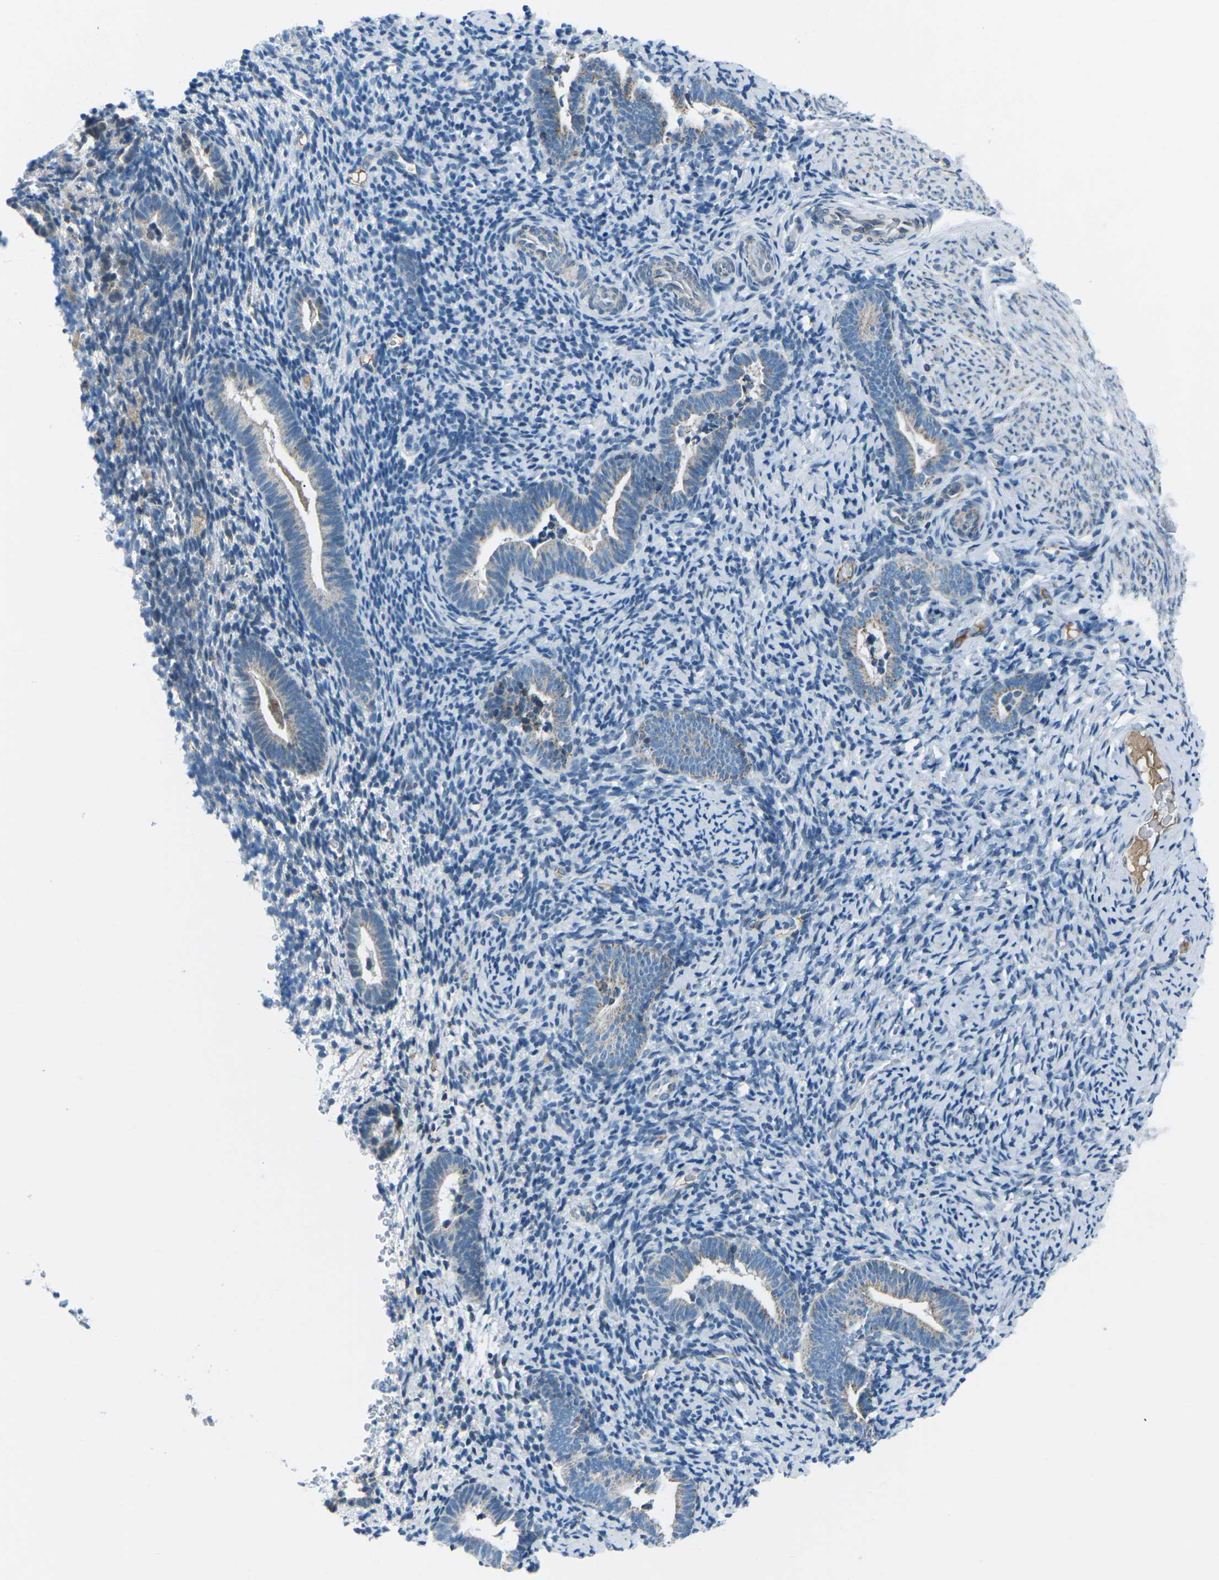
{"staining": {"intensity": "negative", "quantity": "none", "location": "none"}, "tissue": "endometrium", "cell_type": "Cells in endometrial stroma", "image_type": "normal", "snomed": [{"axis": "morphology", "description": "Normal tissue, NOS"}, {"axis": "topography", "description": "Endometrium"}], "caption": "Immunohistochemistry micrograph of normal endometrium stained for a protein (brown), which shows no positivity in cells in endometrial stroma.", "gene": "RFESD", "patient": {"sex": "female", "age": 51}}